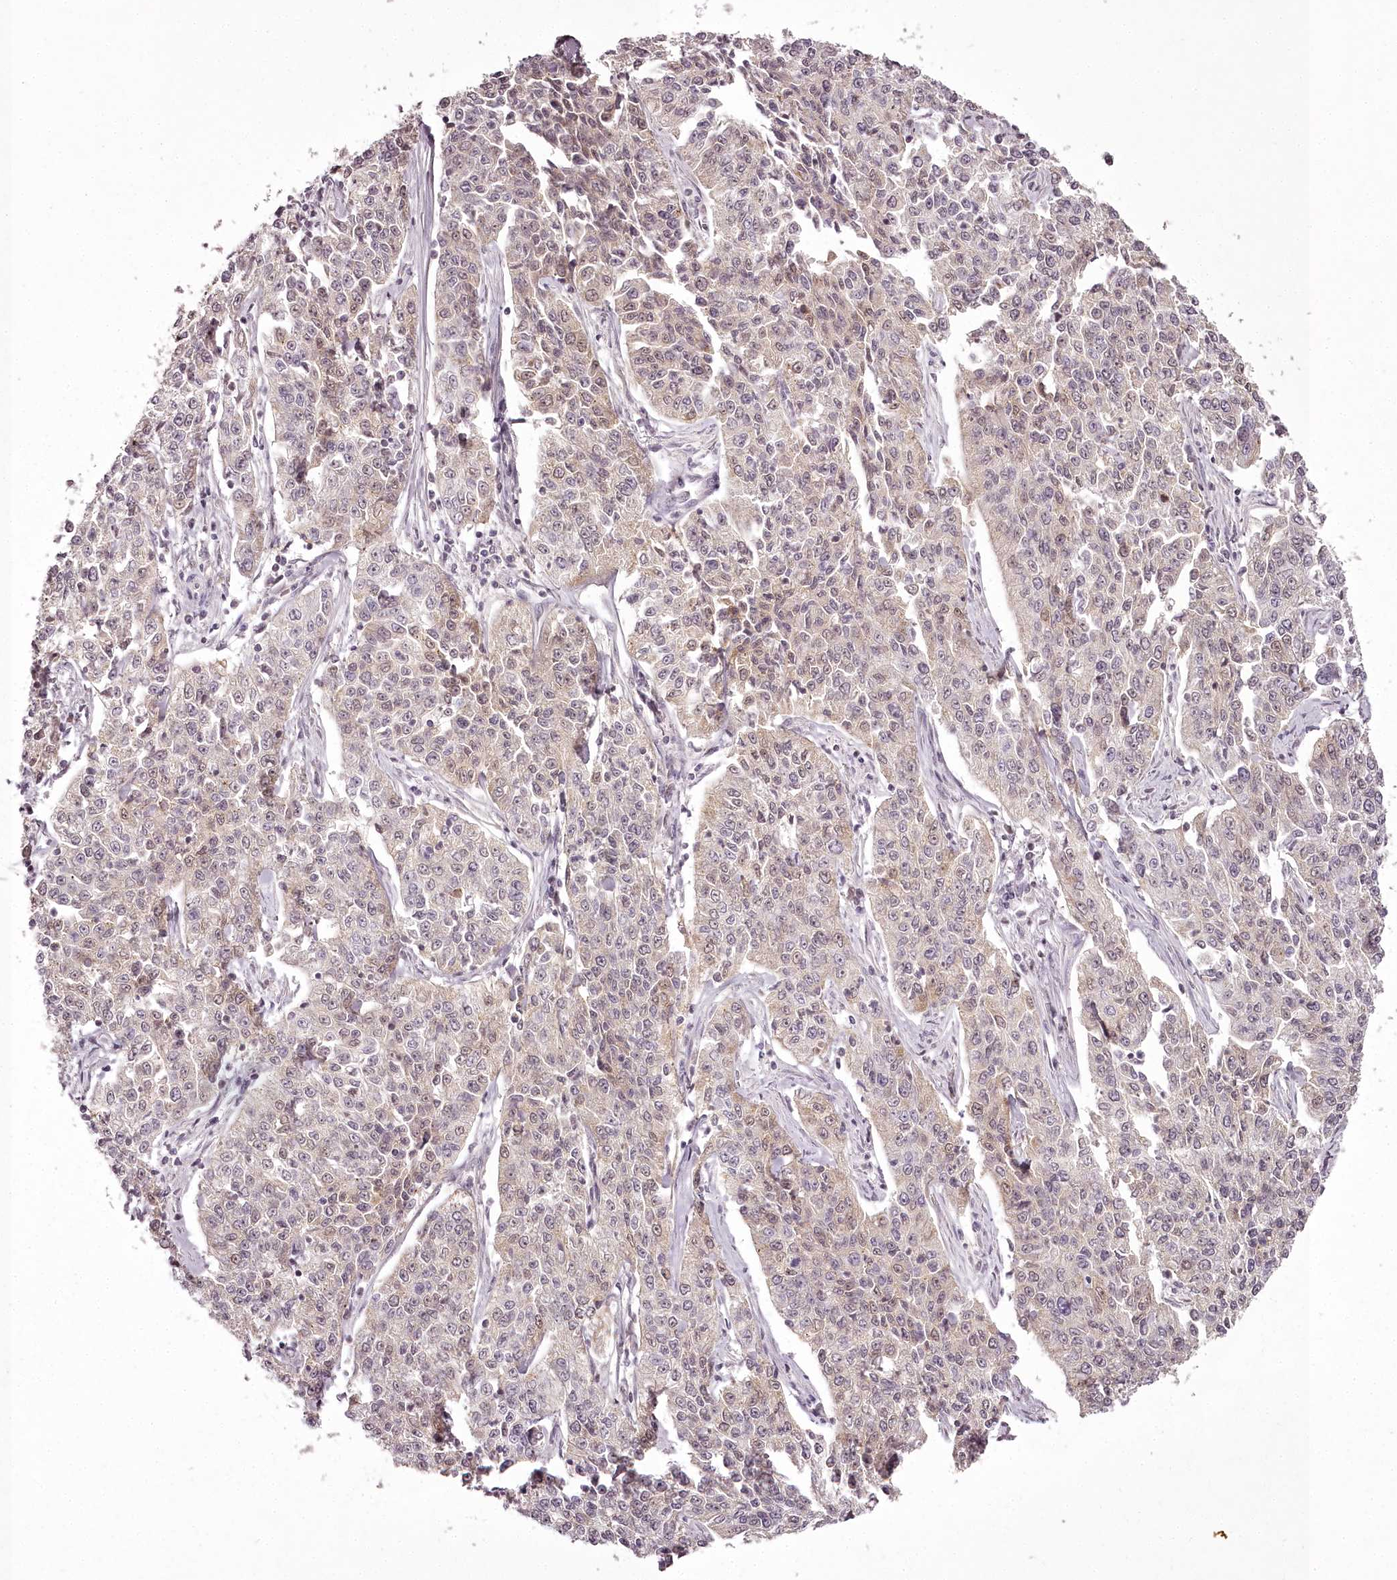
{"staining": {"intensity": "moderate", "quantity": "25%-75%", "location": "cytoplasmic/membranous,nuclear"}, "tissue": "cervical cancer", "cell_type": "Tumor cells", "image_type": "cancer", "snomed": [{"axis": "morphology", "description": "Squamous cell carcinoma, NOS"}, {"axis": "topography", "description": "Cervix"}], "caption": "The photomicrograph shows a brown stain indicating the presence of a protein in the cytoplasmic/membranous and nuclear of tumor cells in cervical cancer (squamous cell carcinoma). (DAB (3,3'-diaminobenzidine) IHC, brown staining for protein, blue staining for nuclei).", "gene": "CHCHD2", "patient": {"sex": "female", "age": 35}}